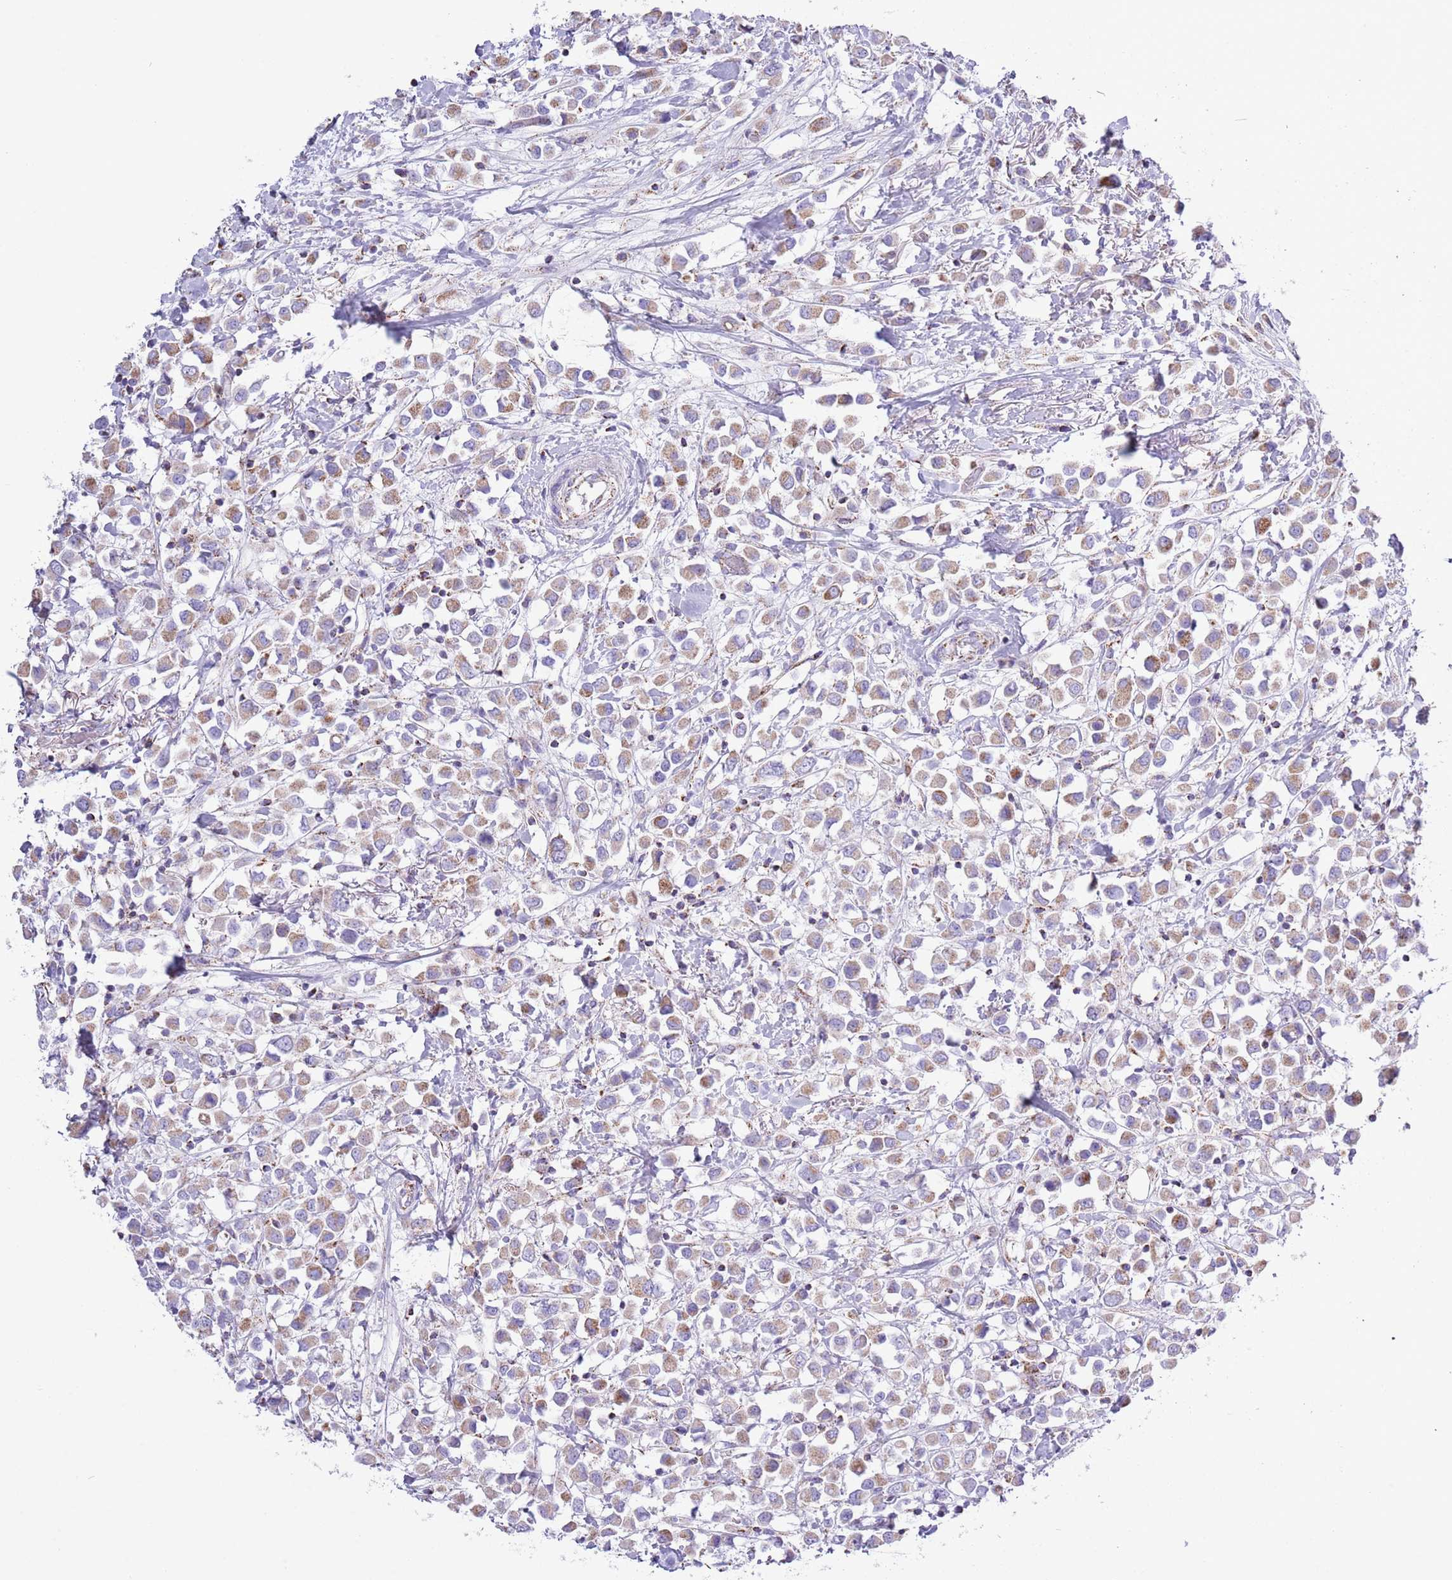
{"staining": {"intensity": "weak", "quantity": ">75%", "location": "cytoplasmic/membranous"}, "tissue": "breast cancer", "cell_type": "Tumor cells", "image_type": "cancer", "snomed": [{"axis": "morphology", "description": "Duct carcinoma"}, {"axis": "topography", "description": "Breast"}], "caption": "DAB (3,3'-diaminobenzidine) immunohistochemical staining of breast cancer (infiltrating ductal carcinoma) exhibits weak cytoplasmic/membranous protein staining in approximately >75% of tumor cells.", "gene": "ATP6V1B1", "patient": {"sex": "female", "age": 61}}